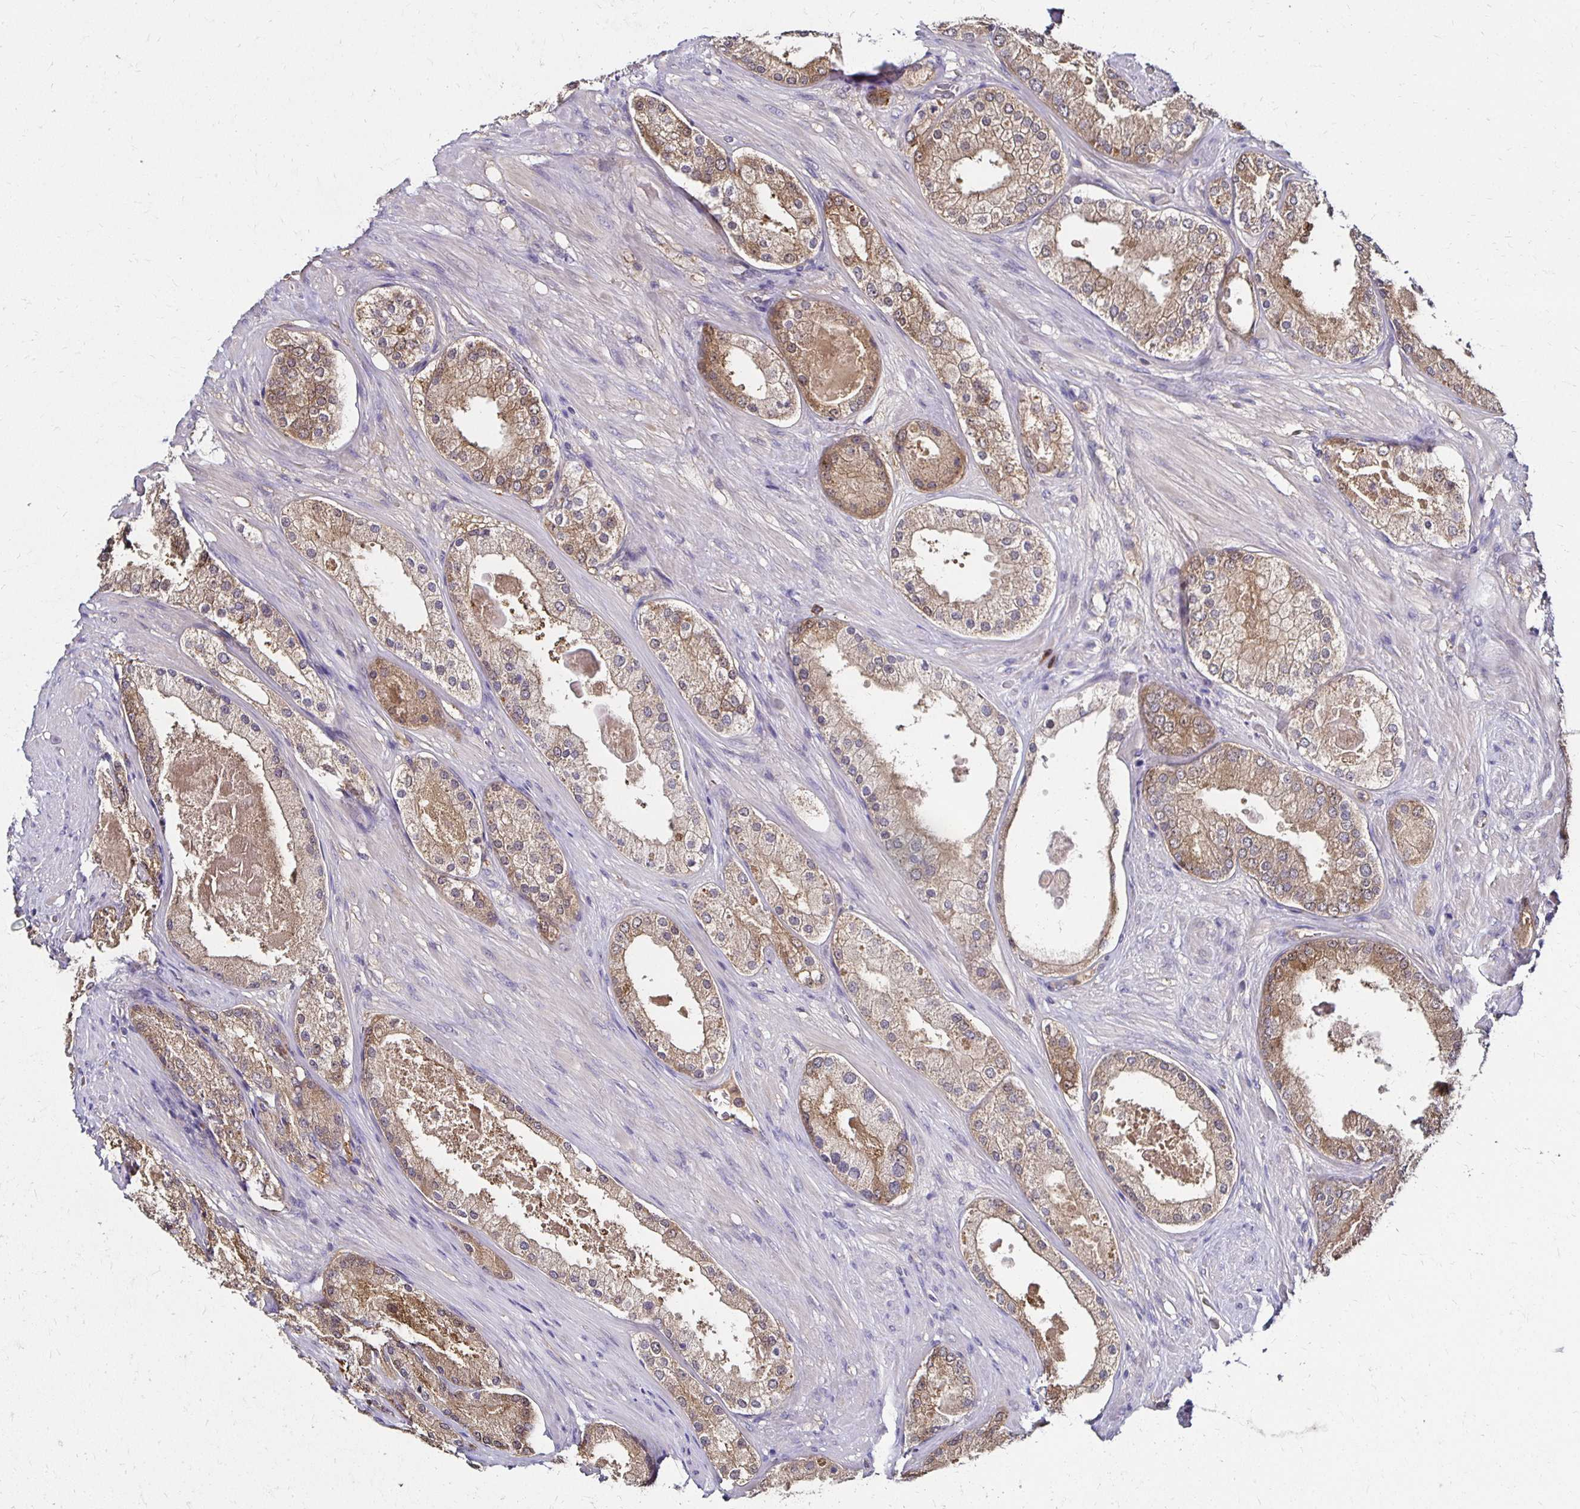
{"staining": {"intensity": "weak", "quantity": ">75%", "location": "cytoplasmic/membranous"}, "tissue": "prostate cancer", "cell_type": "Tumor cells", "image_type": "cancer", "snomed": [{"axis": "morphology", "description": "Adenocarcinoma, Low grade"}, {"axis": "topography", "description": "Prostate"}], "caption": "Immunohistochemical staining of human prostate low-grade adenocarcinoma reveals low levels of weak cytoplasmic/membranous protein expression in approximately >75% of tumor cells.", "gene": "TXN", "patient": {"sex": "male", "age": 68}}